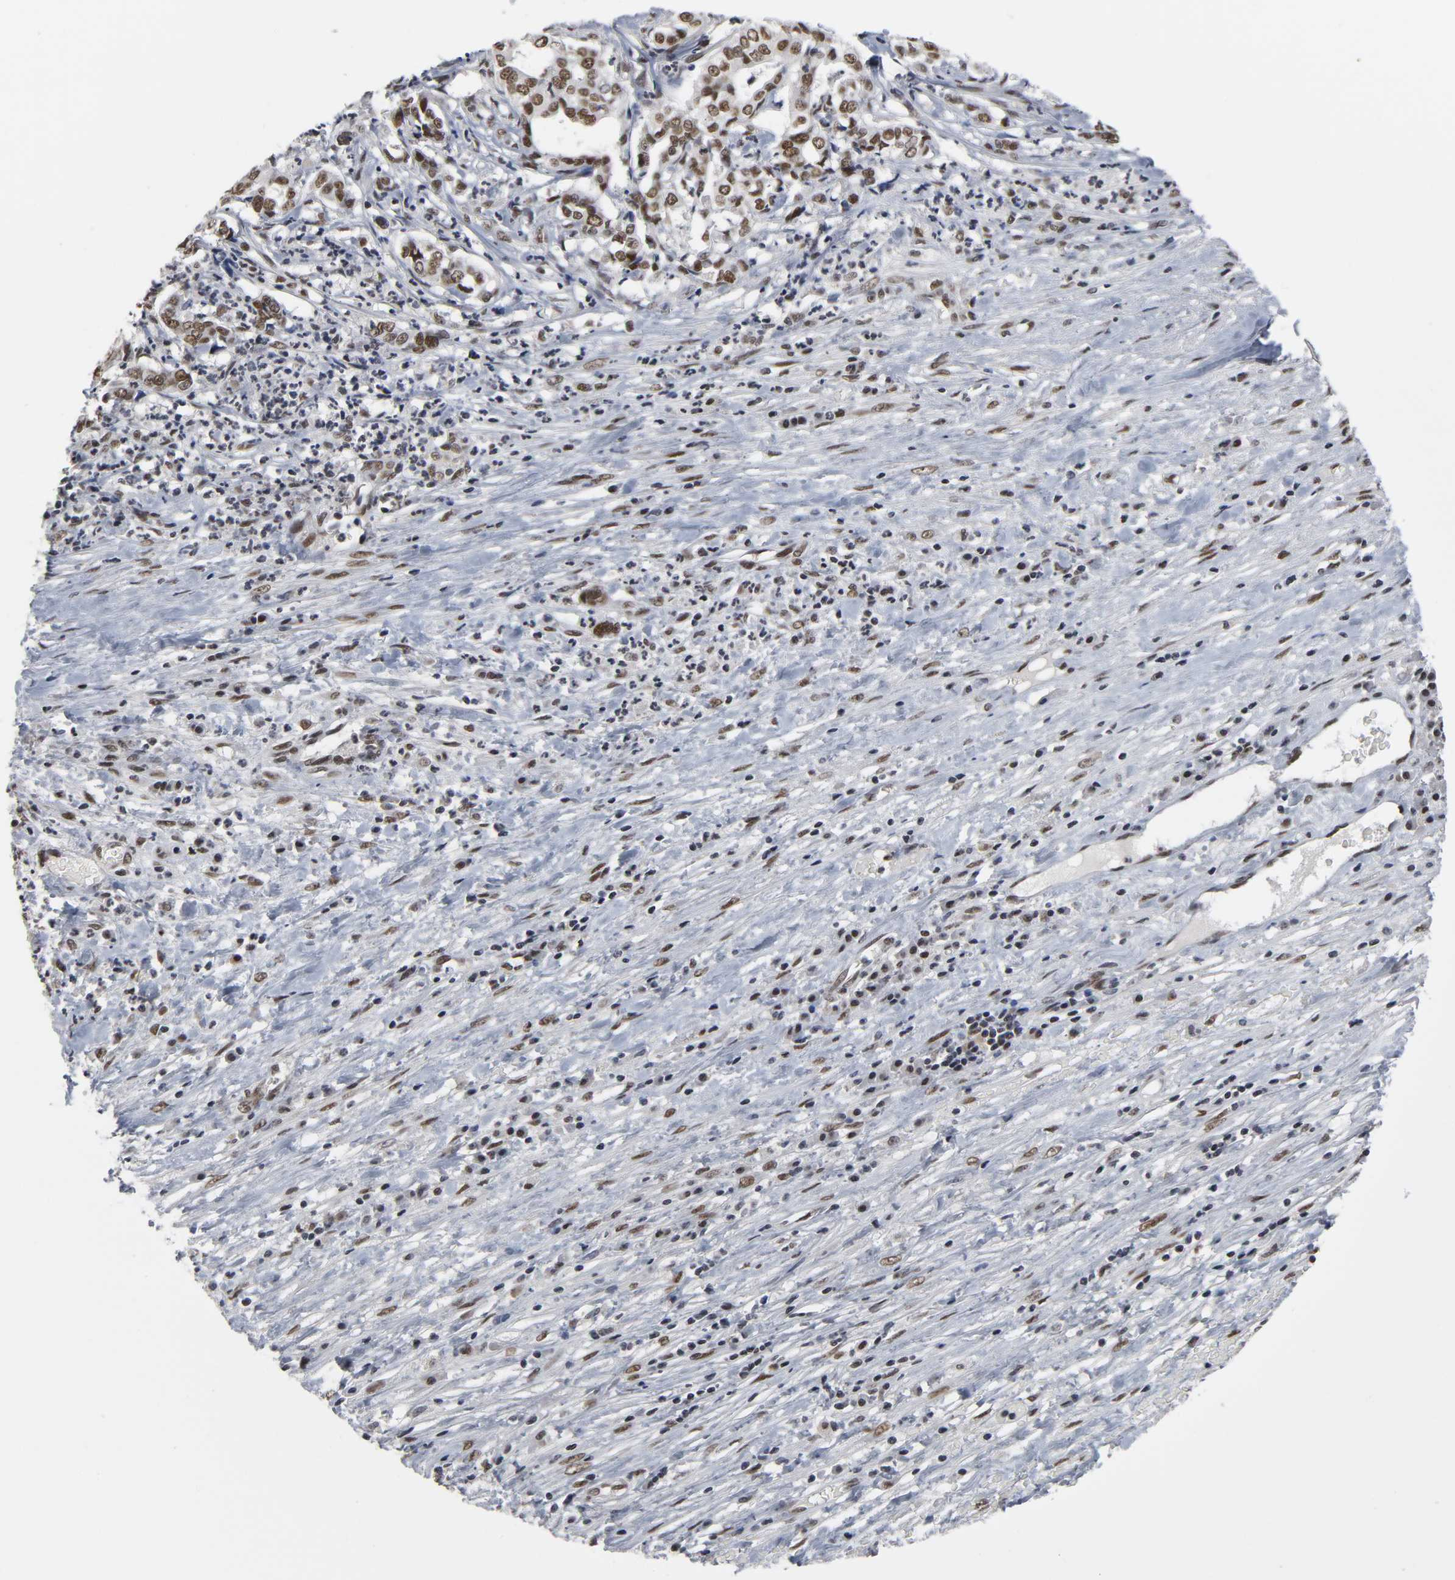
{"staining": {"intensity": "strong", "quantity": ">75%", "location": "nuclear"}, "tissue": "liver cancer", "cell_type": "Tumor cells", "image_type": "cancer", "snomed": [{"axis": "morphology", "description": "Cholangiocarcinoma"}, {"axis": "topography", "description": "Liver"}], "caption": "Strong nuclear protein staining is present in approximately >75% of tumor cells in liver cholangiocarcinoma.", "gene": "TRIM33", "patient": {"sex": "female", "age": 61}}